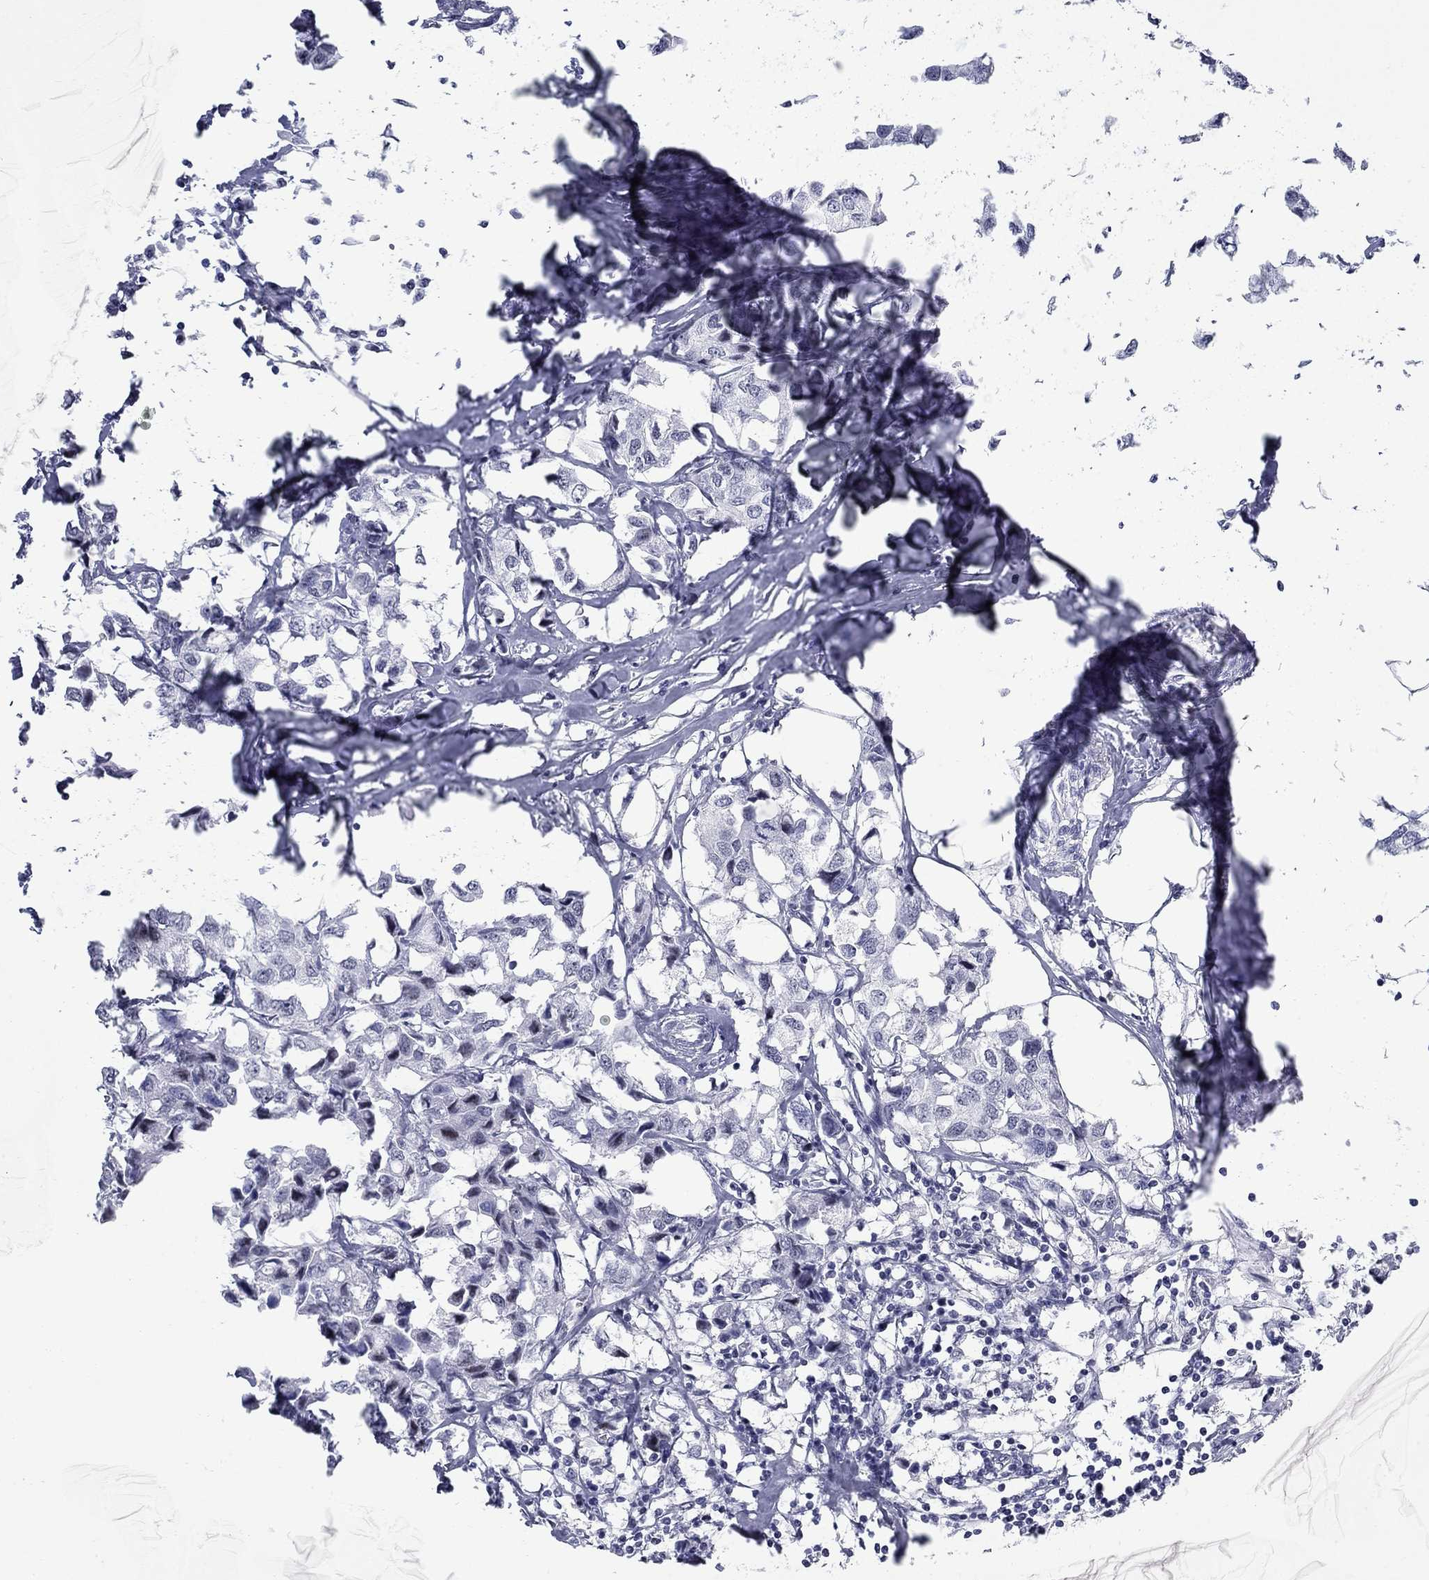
{"staining": {"intensity": "negative", "quantity": "none", "location": "none"}, "tissue": "breast cancer", "cell_type": "Tumor cells", "image_type": "cancer", "snomed": [{"axis": "morphology", "description": "Duct carcinoma"}, {"axis": "topography", "description": "Breast"}], "caption": "High magnification brightfield microscopy of breast cancer stained with DAB (brown) and counterstained with hematoxylin (blue): tumor cells show no significant positivity.", "gene": "ASF1B", "patient": {"sex": "female", "age": 80}}